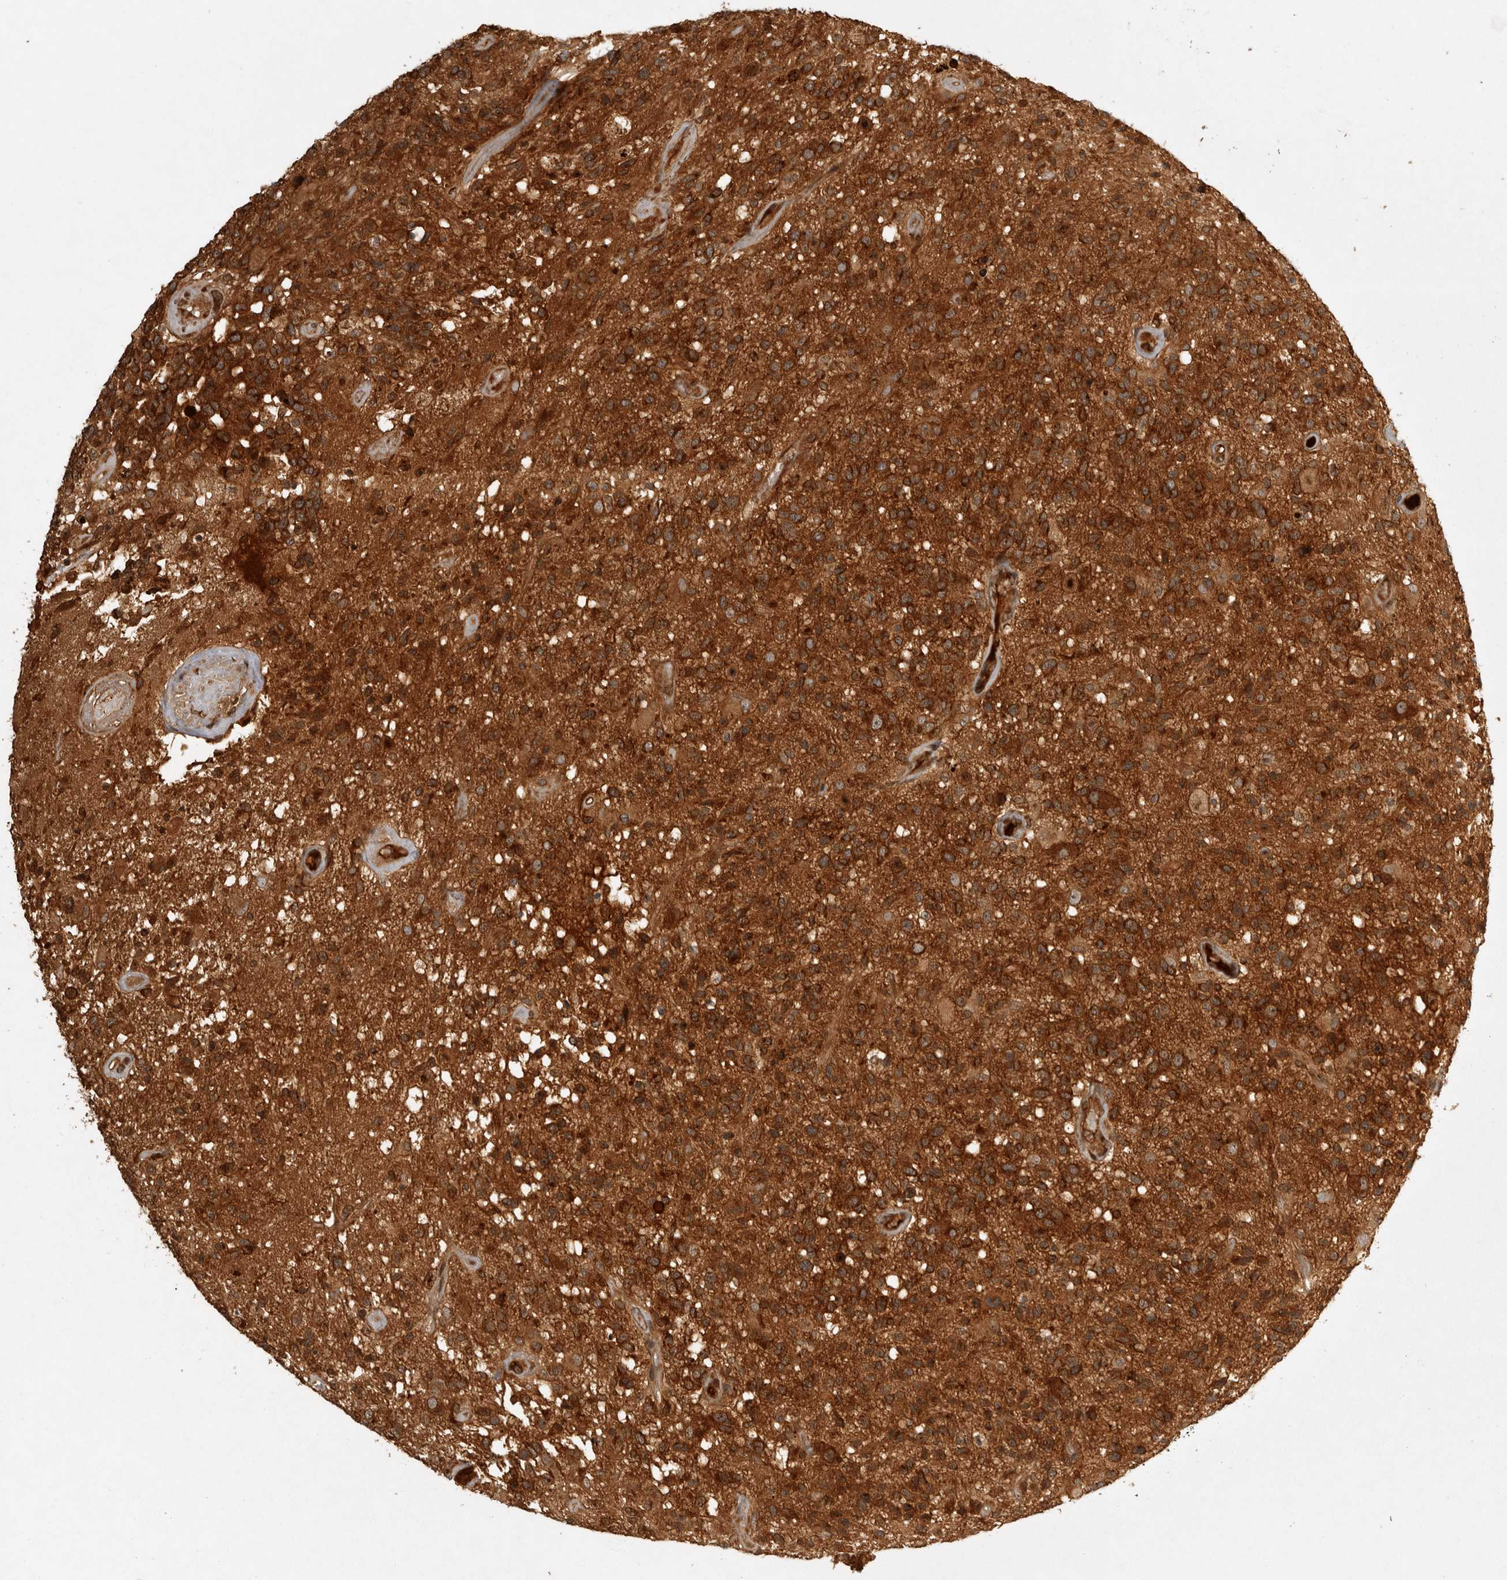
{"staining": {"intensity": "strong", "quantity": ">75%", "location": "cytoplasmic/membranous"}, "tissue": "glioma", "cell_type": "Tumor cells", "image_type": "cancer", "snomed": [{"axis": "morphology", "description": "Glioma, malignant, High grade"}, {"axis": "morphology", "description": "Glioblastoma, NOS"}, {"axis": "topography", "description": "Brain"}], "caption": "Protein staining reveals strong cytoplasmic/membranous positivity in approximately >75% of tumor cells in glioma.", "gene": "CAMSAP2", "patient": {"sex": "male", "age": 60}}